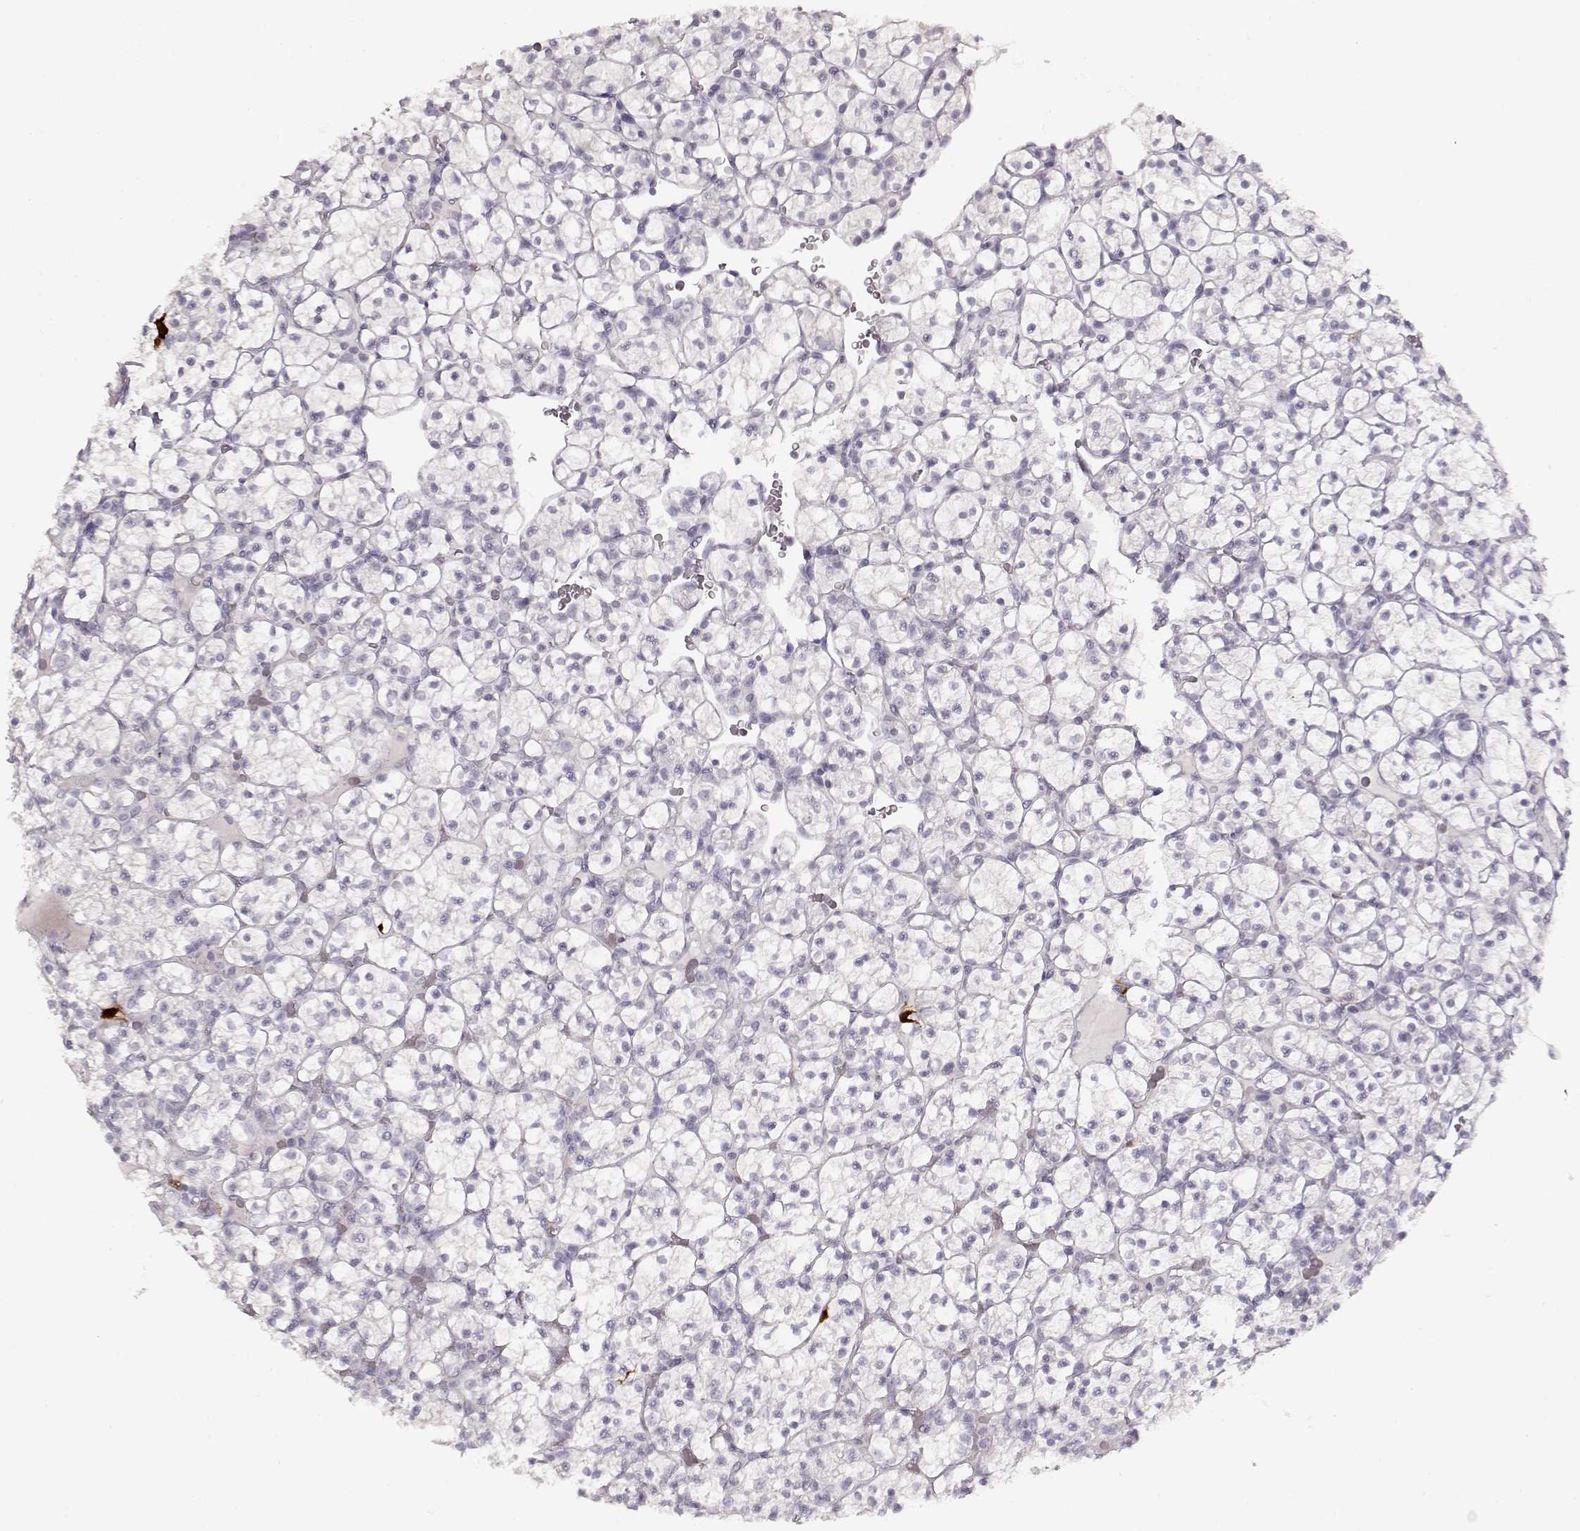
{"staining": {"intensity": "negative", "quantity": "none", "location": "none"}, "tissue": "renal cancer", "cell_type": "Tumor cells", "image_type": "cancer", "snomed": [{"axis": "morphology", "description": "Adenocarcinoma, NOS"}, {"axis": "topography", "description": "Kidney"}], "caption": "Immunohistochemistry (IHC) of human renal cancer (adenocarcinoma) displays no positivity in tumor cells.", "gene": "S100B", "patient": {"sex": "female", "age": 89}}